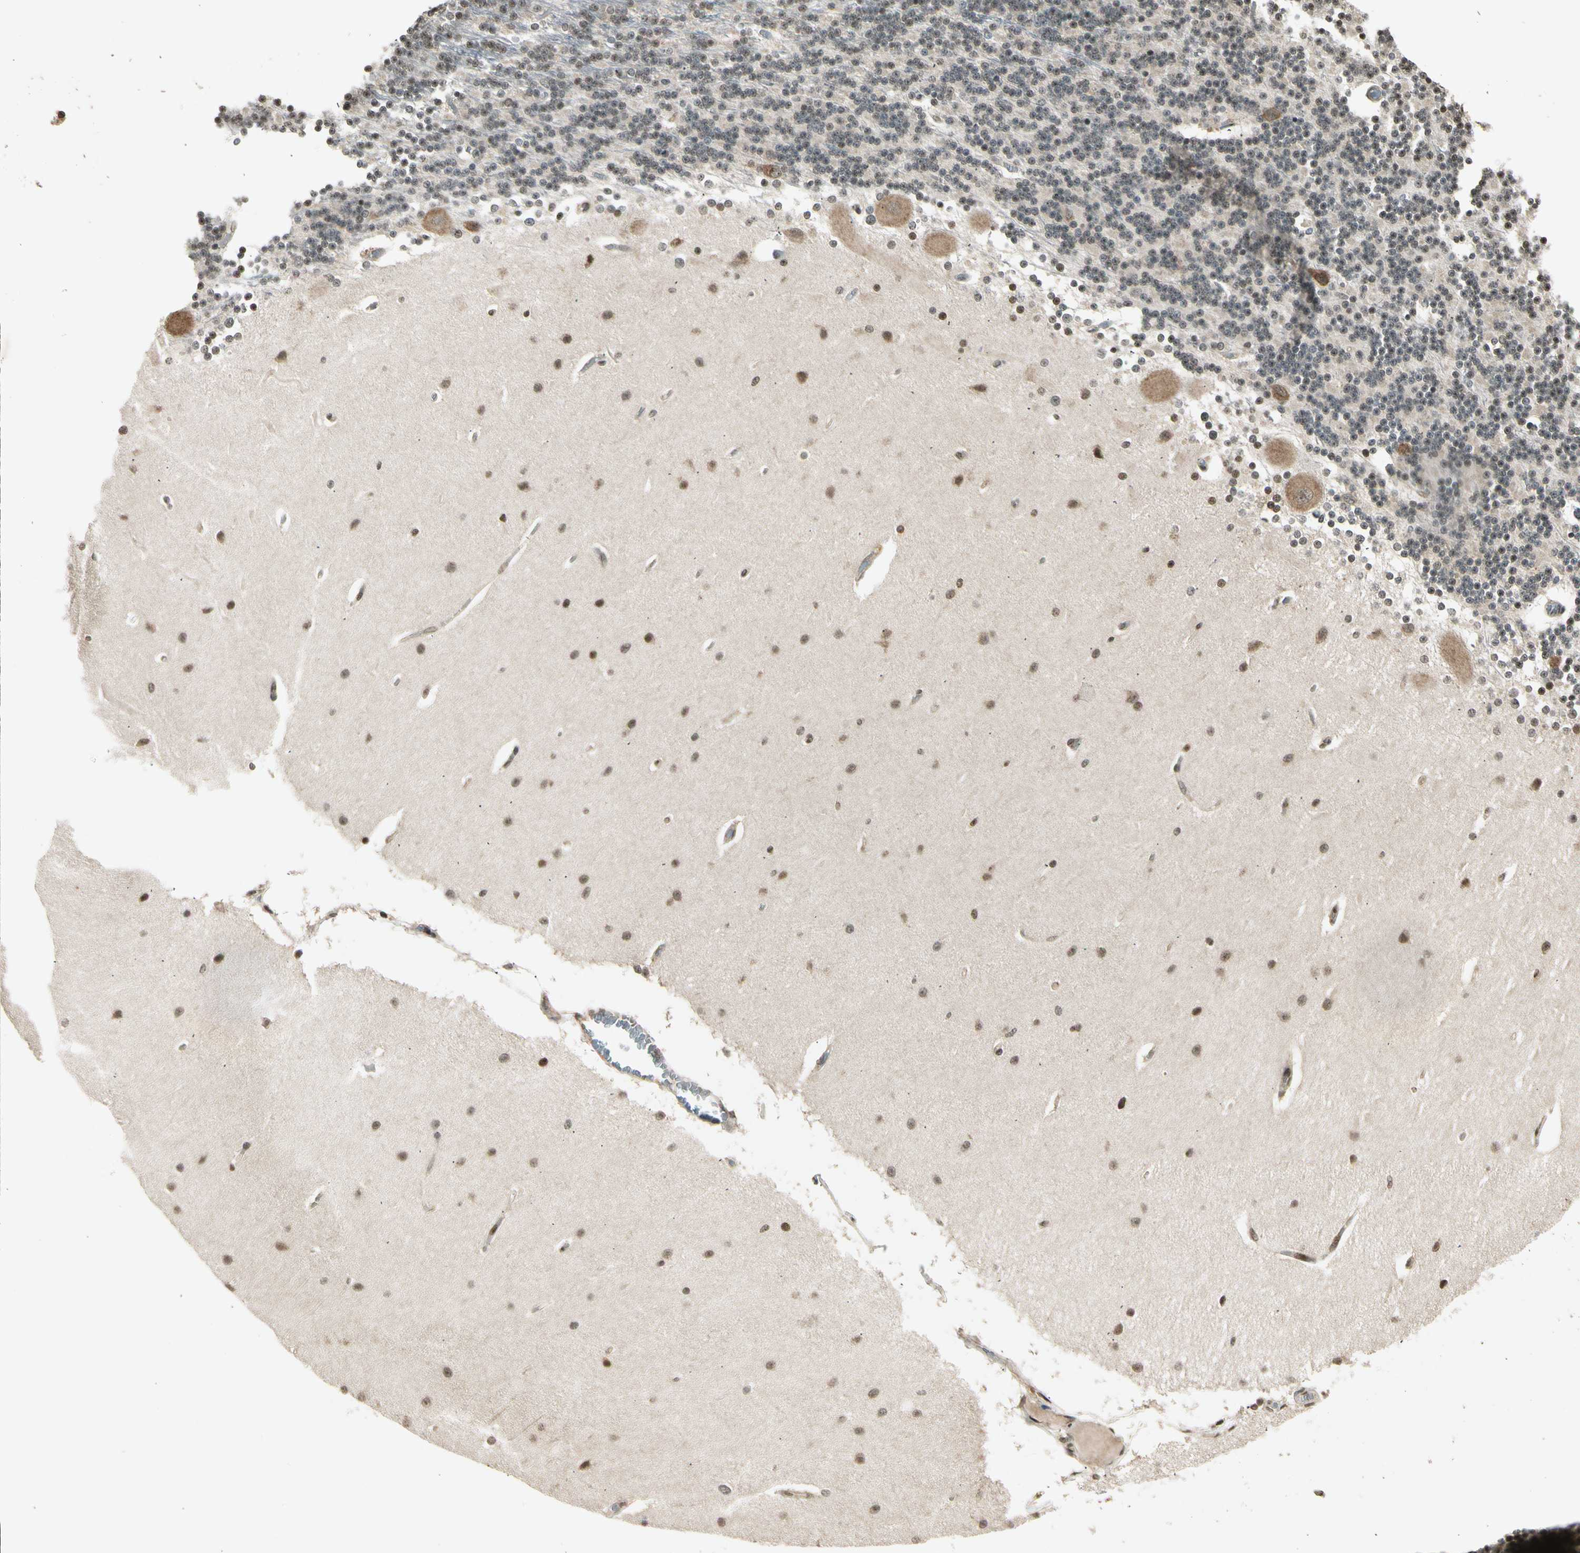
{"staining": {"intensity": "moderate", "quantity": "25%-75%", "location": "nuclear"}, "tissue": "cerebellum", "cell_type": "Cells in granular layer", "image_type": "normal", "snomed": [{"axis": "morphology", "description": "Normal tissue, NOS"}, {"axis": "topography", "description": "Cerebellum"}], "caption": "Protein expression analysis of unremarkable cerebellum exhibits moderate nuclear staining in approximately 25%-75% of cells in granular layer. (IHC, brightfield microscopy, high magnification).", "gene": "SMN2", "patient": {"sex": "female", "age": 54}}